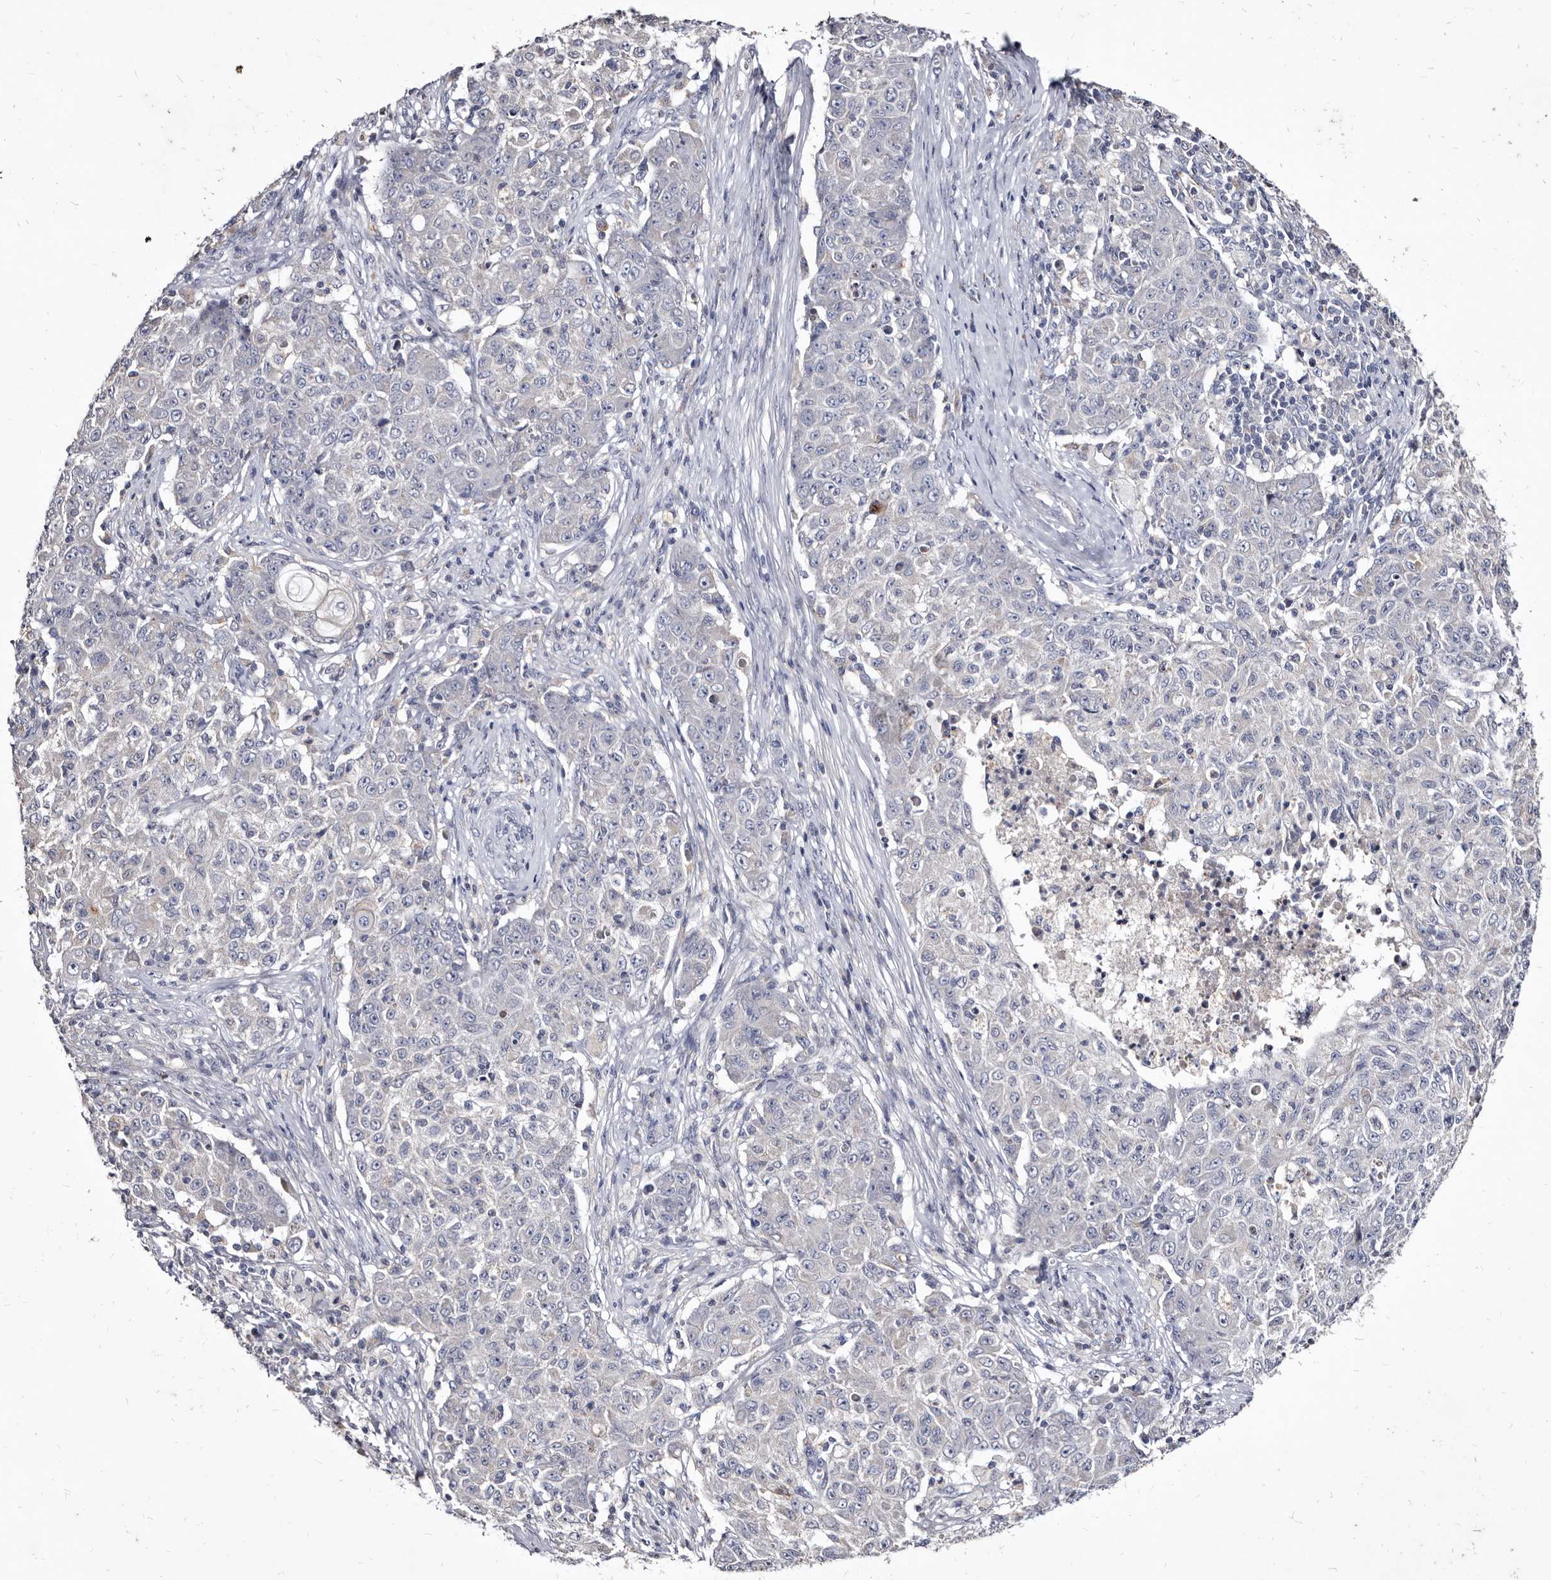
{"staining": {"intensity": "negative", "quantity": "none", "location": "none"}, "tissue": "ovarian cancer", "cell_type": "Tumor cells", "image_type": "cancer", "snomed": [{"axis": "morphology", "description": "Carcinoma, endometroid"}, {"axis": "topography", "description": "Ovary"}], "caption": "DAB (3,3'-diaminobenzidine) immunohistochemical staining of endometroid carcinoma (ovarian) reveals no significant staining in tumor cells. (Brightfield microscopy of DAB immunohistochemistry at high magnification).", "gene": "SLC39A2", "patient": {"sex": "female", "age": 42}}